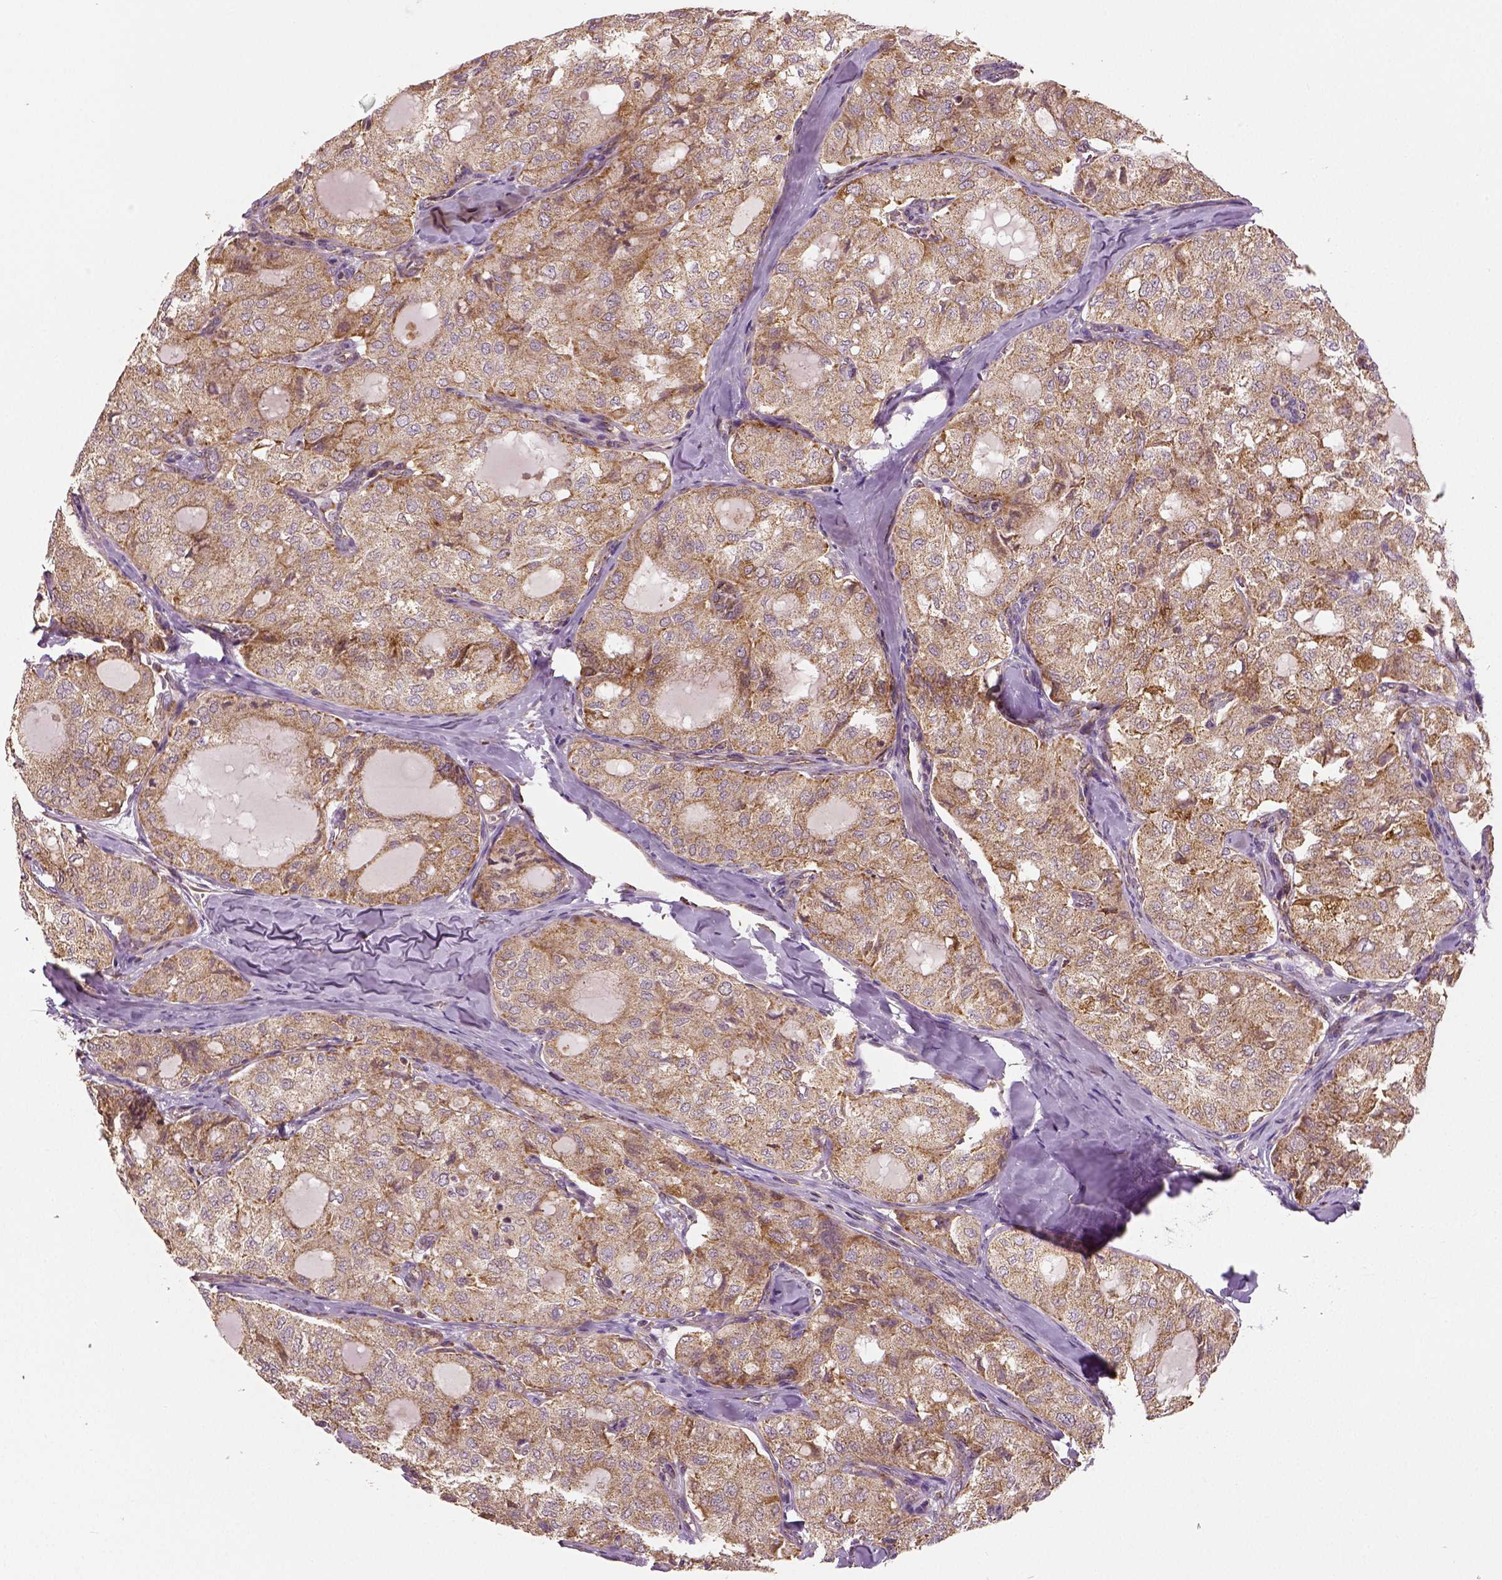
{"staining": {"intensity": "moderate", "quantity": "25%-75%", "location": "cytoplasmic/membranous"}, "tissue": "thyroid cancer", "cell_type": "Tumor cells", "image_type": "cancer", "snomed": [{"axis": "morphology", "description": "Follicular adenoma carcinoma, NOS"}, {"axis": "topography", "description": "Thyroid gland"}], "caption": "Immunohistochemistry staining of thyroid cancer (follicular adenoma carcinoma), which demonstrates medium levels of moderate cytoplasmic/membranous staining in approximately 25%-75% of tumor cells indicating moderate cytoplasmic/membranous protein positivity. The staining was performed using DAB (3,3'-diaminobenzidine) (brown) for protein detection and nuclei were counterstained in hematoxylin (blue).", "gene": "PGAM5", "patient": {"sex": "male", "age": 75}}